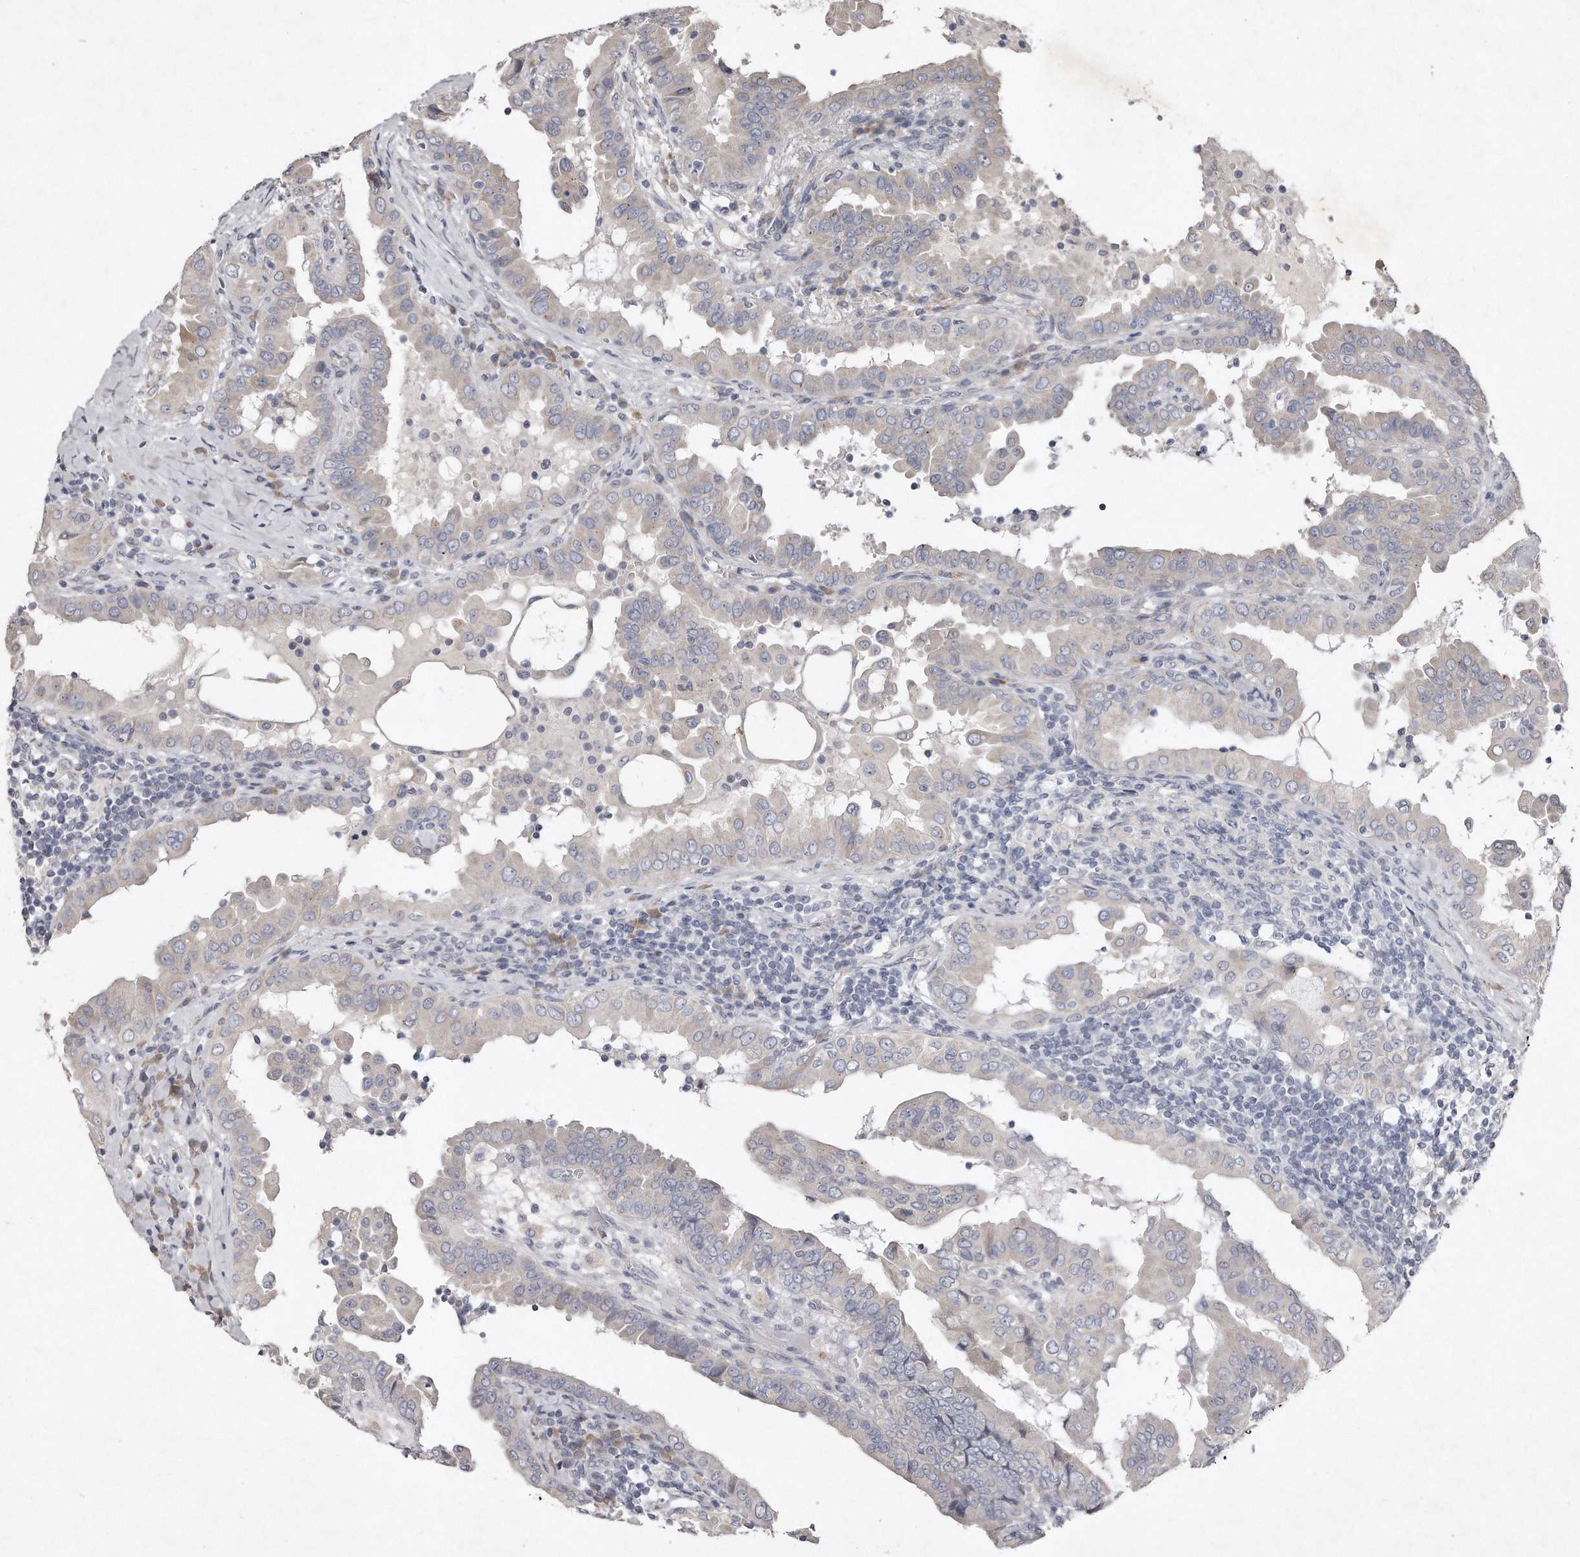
{"staining": {"intensity": "negative", "quantity": "none", "location": "none"}, "tissue": "thyroid cancer", "cell_type": "Tumor cells", "image_type": "cancer", "snomed": [{"axis": "morphology", "description": "Papillary adenocarcinoma, NOS"}, {"axis": "topography", "description": "Thyroid gland"}], "caption": "Immunohistochemistry (IHC) of human thyroid cancer shows no expression in tumor cells.", "gene": "TECR", "patient": {"sex": "male", "age": 33}}